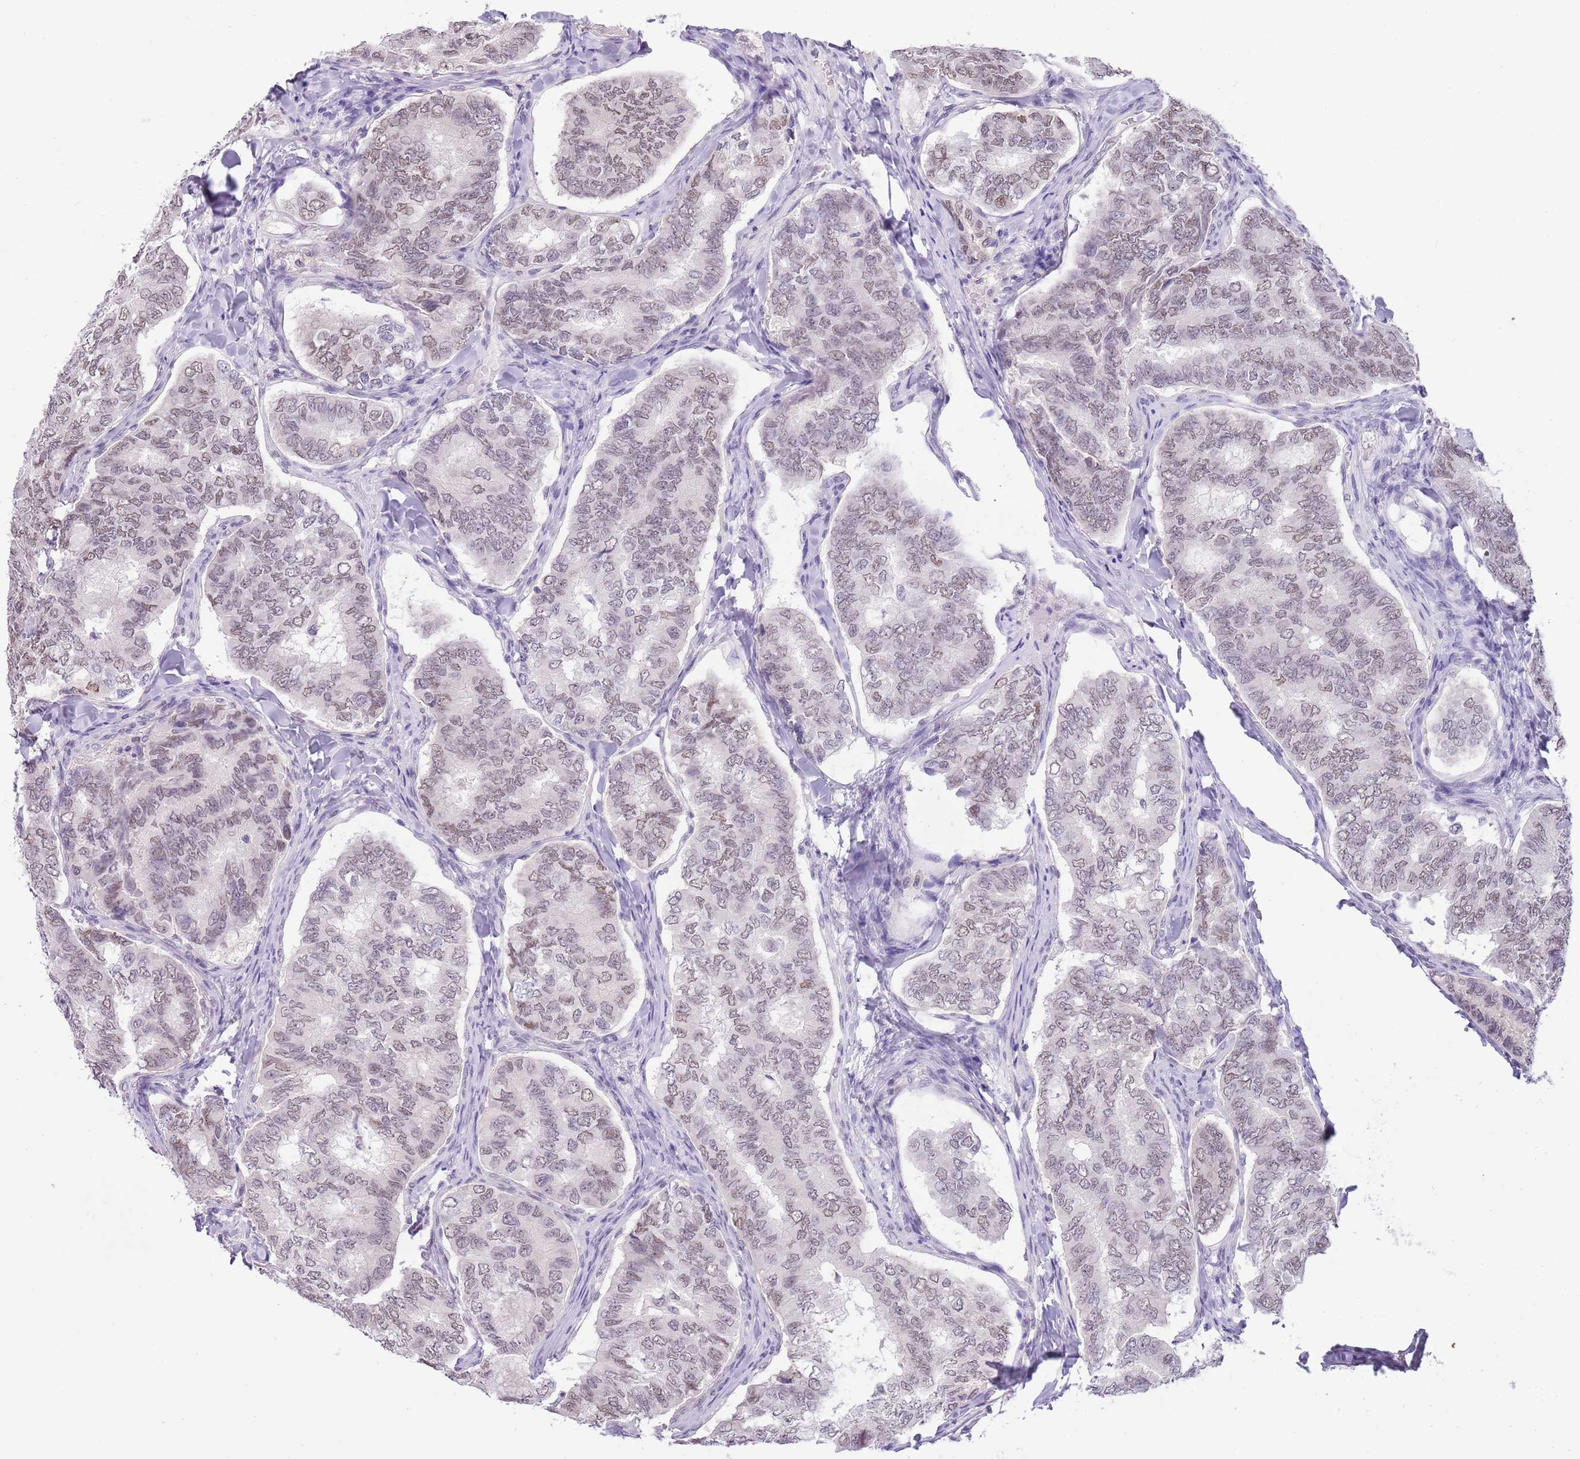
{"staining": {"intensity": "weak", "quantity": "25%-75%", "location": "nuclear"}, "tissue": "thyroid cancer", "cell_type": "Tumor cells", "image_type": "cancer", "snomed": [{"axis": "morphology", "description": "Papillary adenocarcinoma, NOS"}, {"axis": "topography", "description": "Thyroid gland"}], "caption": "Thyroid cancer stained for a protein (brown) exhibits weak nuclear positive expression in approximately 25%-75% of tumor cells.", "gene": "PPP1R17", "patient": {"sex": "female", "age": 35}}